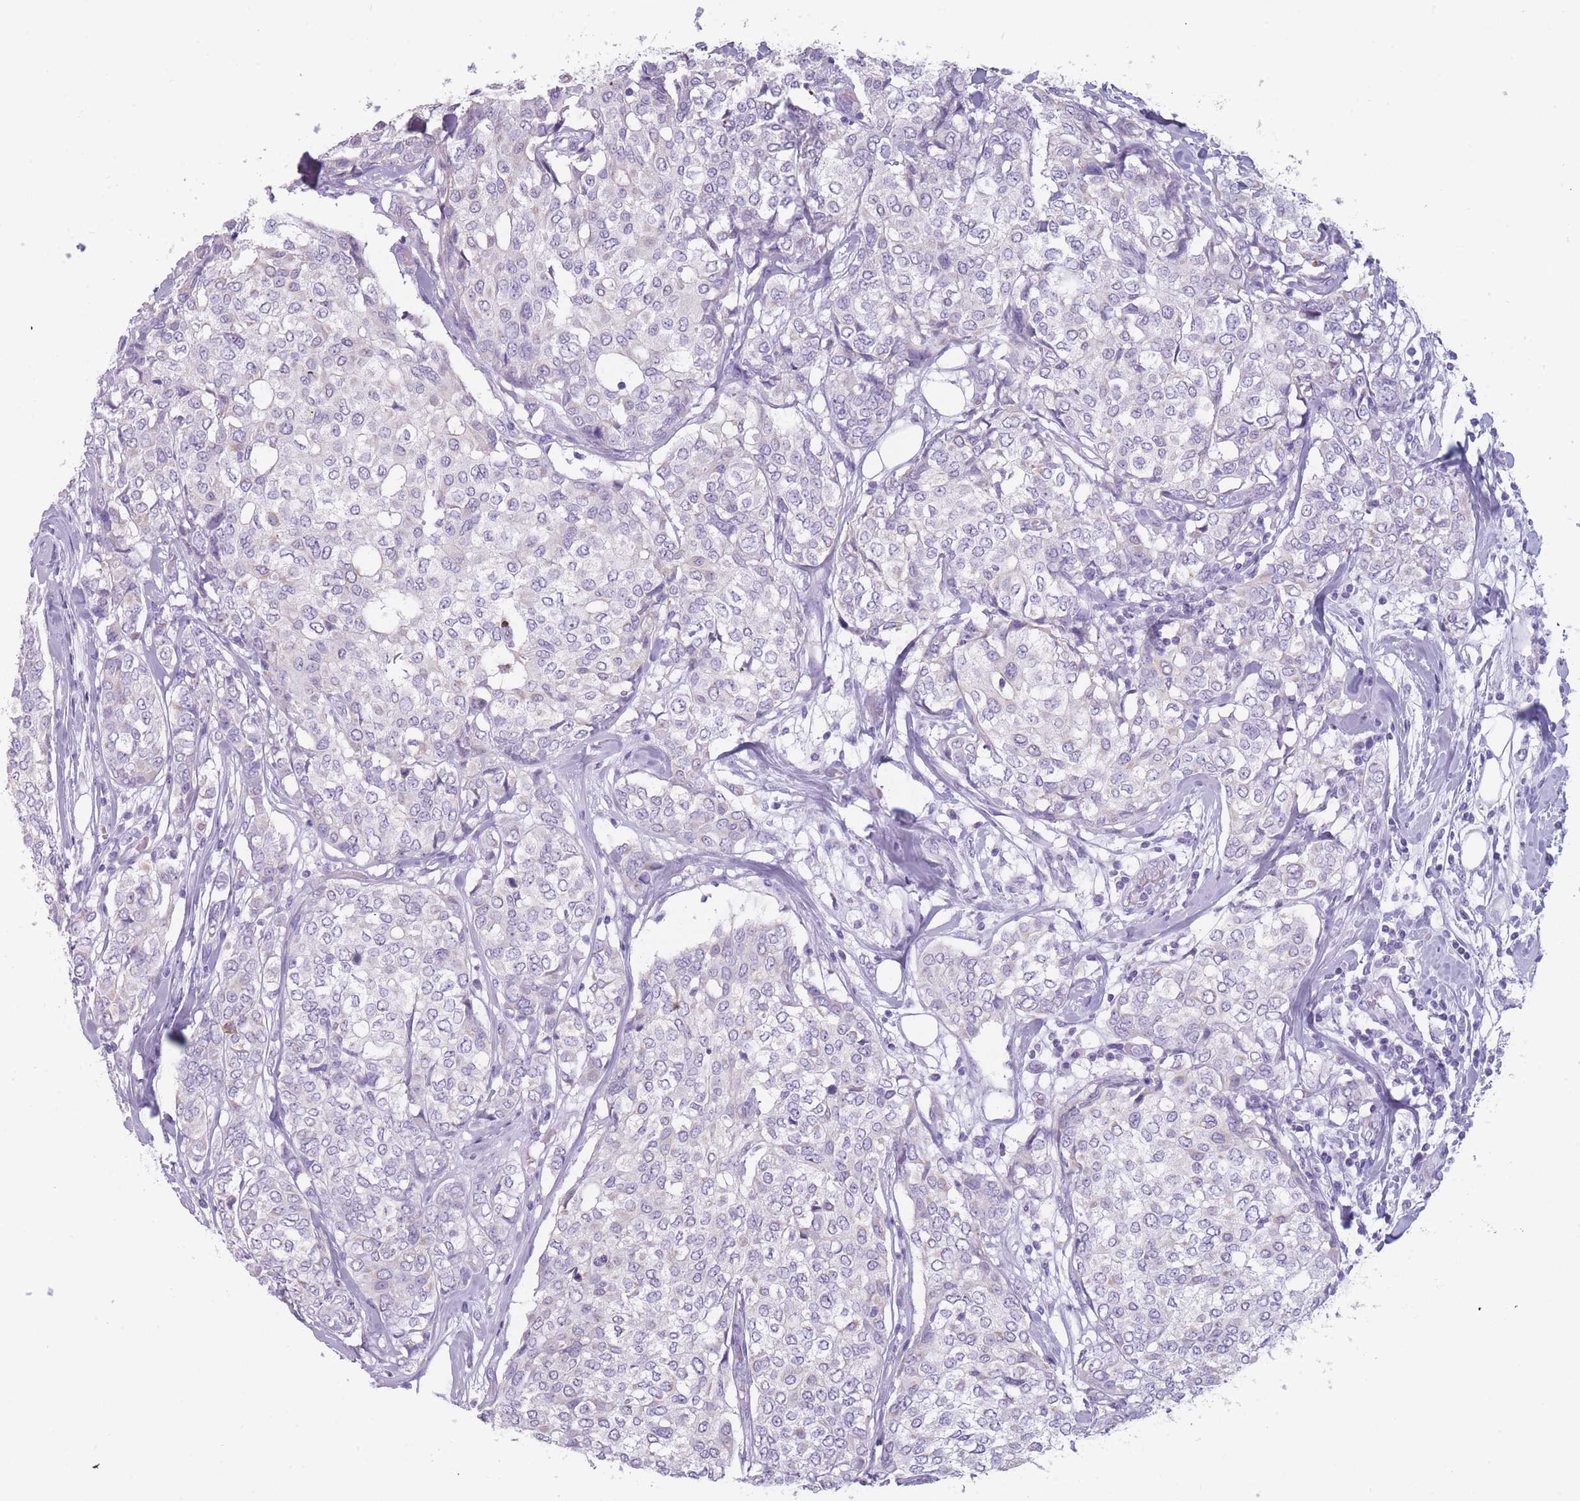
{"staining": {"intensity": "negative", "quantity": "none", "location": "none"}, "tissue": "breast cancer", "cell_type": "Tumor cells", "image_type": "cancer", "snomed": [{"axis": "morphology", "description": "Lobular carcinoma"}, {"axis": "topography", "description": "Breast"}], "caption": "Tumor cells are negative for brown protein staining in lobular carcinoma (breast).", "gene": "PPFIA3", "patient": {"sex": "female", "age": 51}}